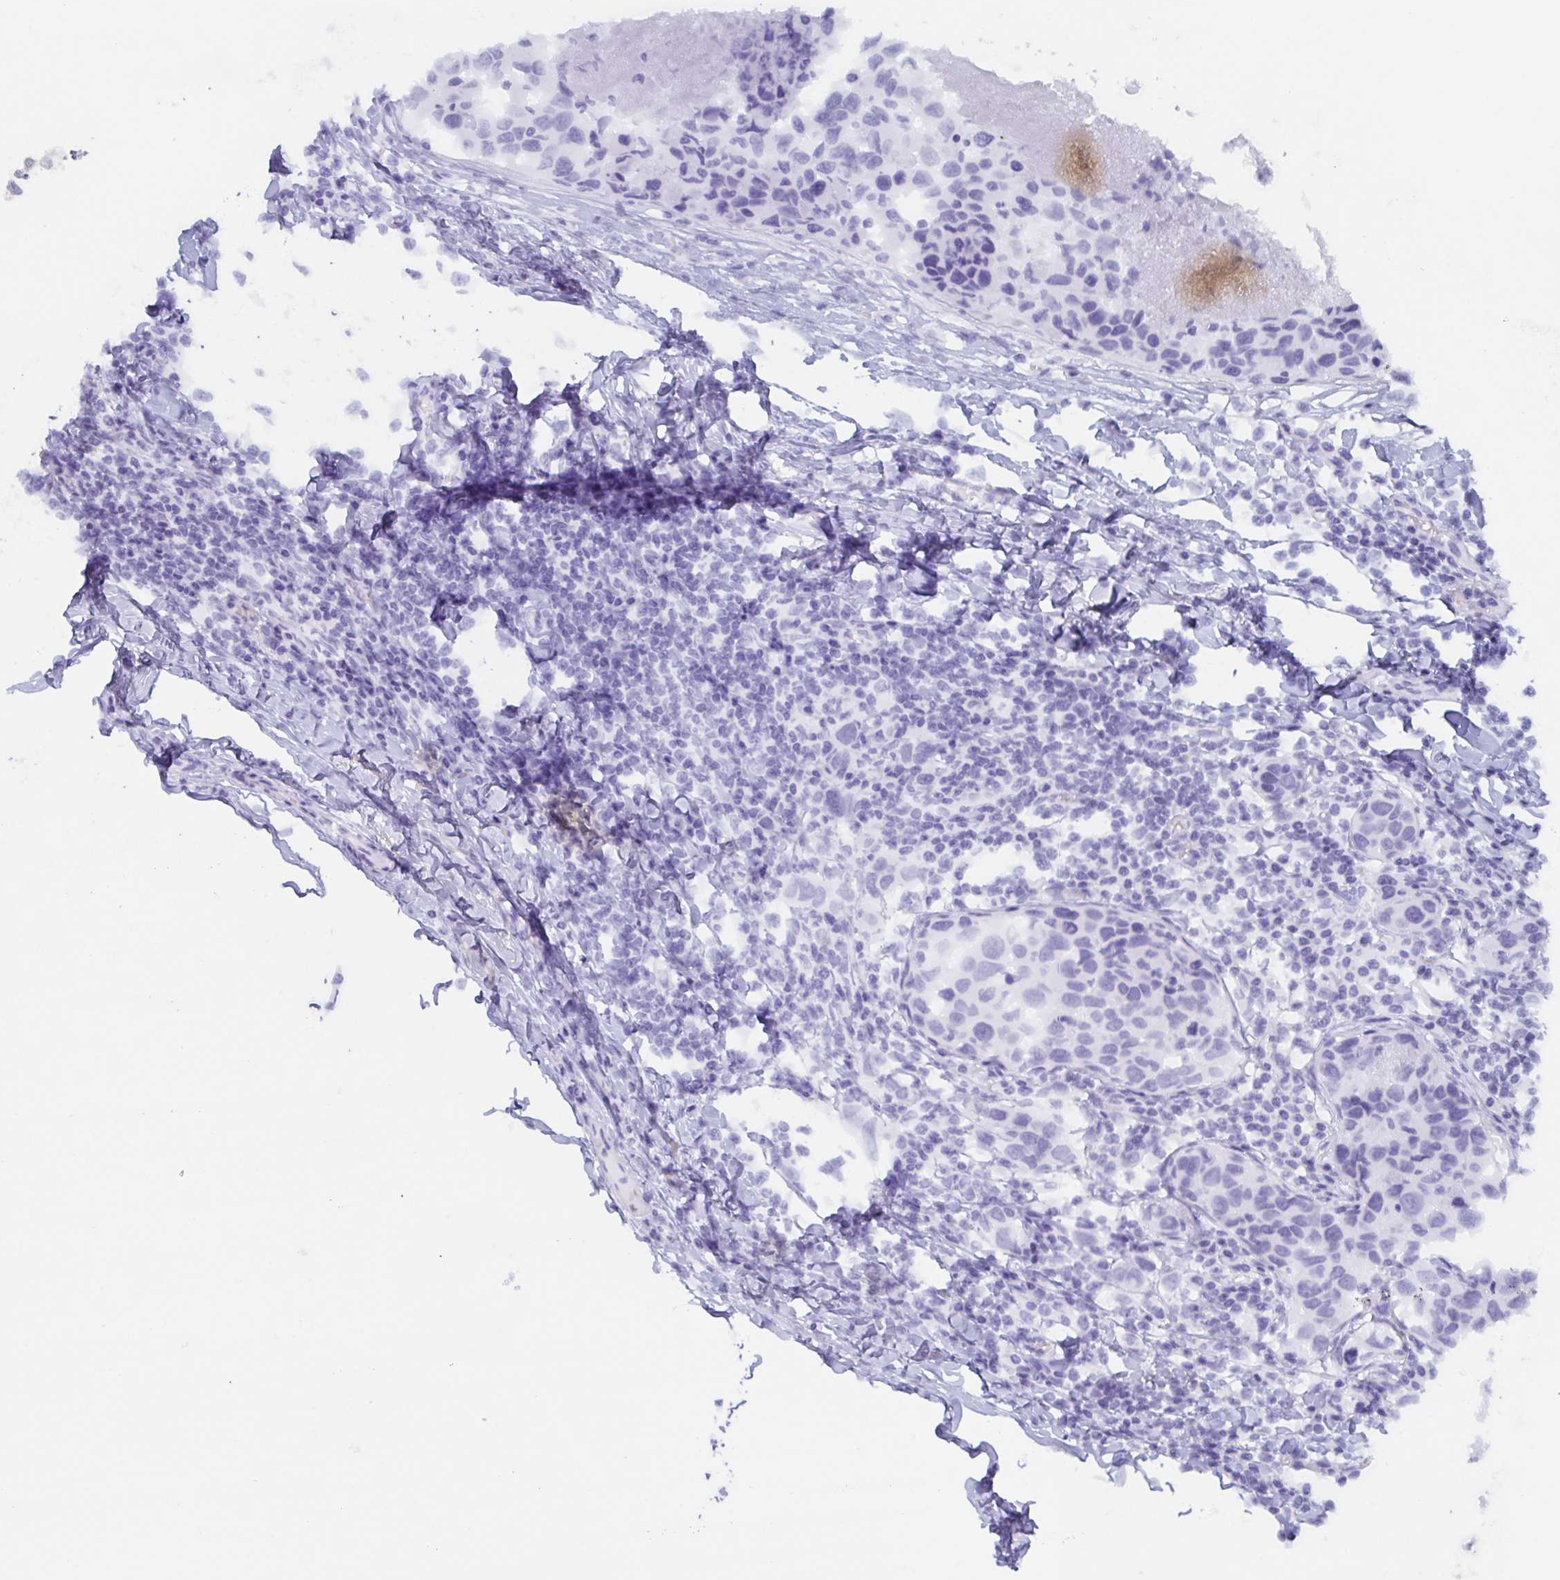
{"staining": {"intensity": "negative", "quantity": "none", "location": "none"}, "tissue": "breast cancer", "cell_type": "Tumor cells", "image_type": "cancer", "snomed": [{"axis": "morphology", "description": "Duct carcinoma"}, {"axis": "topography", "description": "Breast"}], "caption": "Immunohistochemical staining of breast cancer (intraductal carcinoma) exhibits no significant positivity in tumor cells. Brightfield microscopy of immunohistochemistry stained with DAB (3,3'-diaminobenzidine) (brown) and hematoxylin (blue), captured at high magnification.", "gene": "AGFG2", "patient": {"sex": "female", "age": 27}}